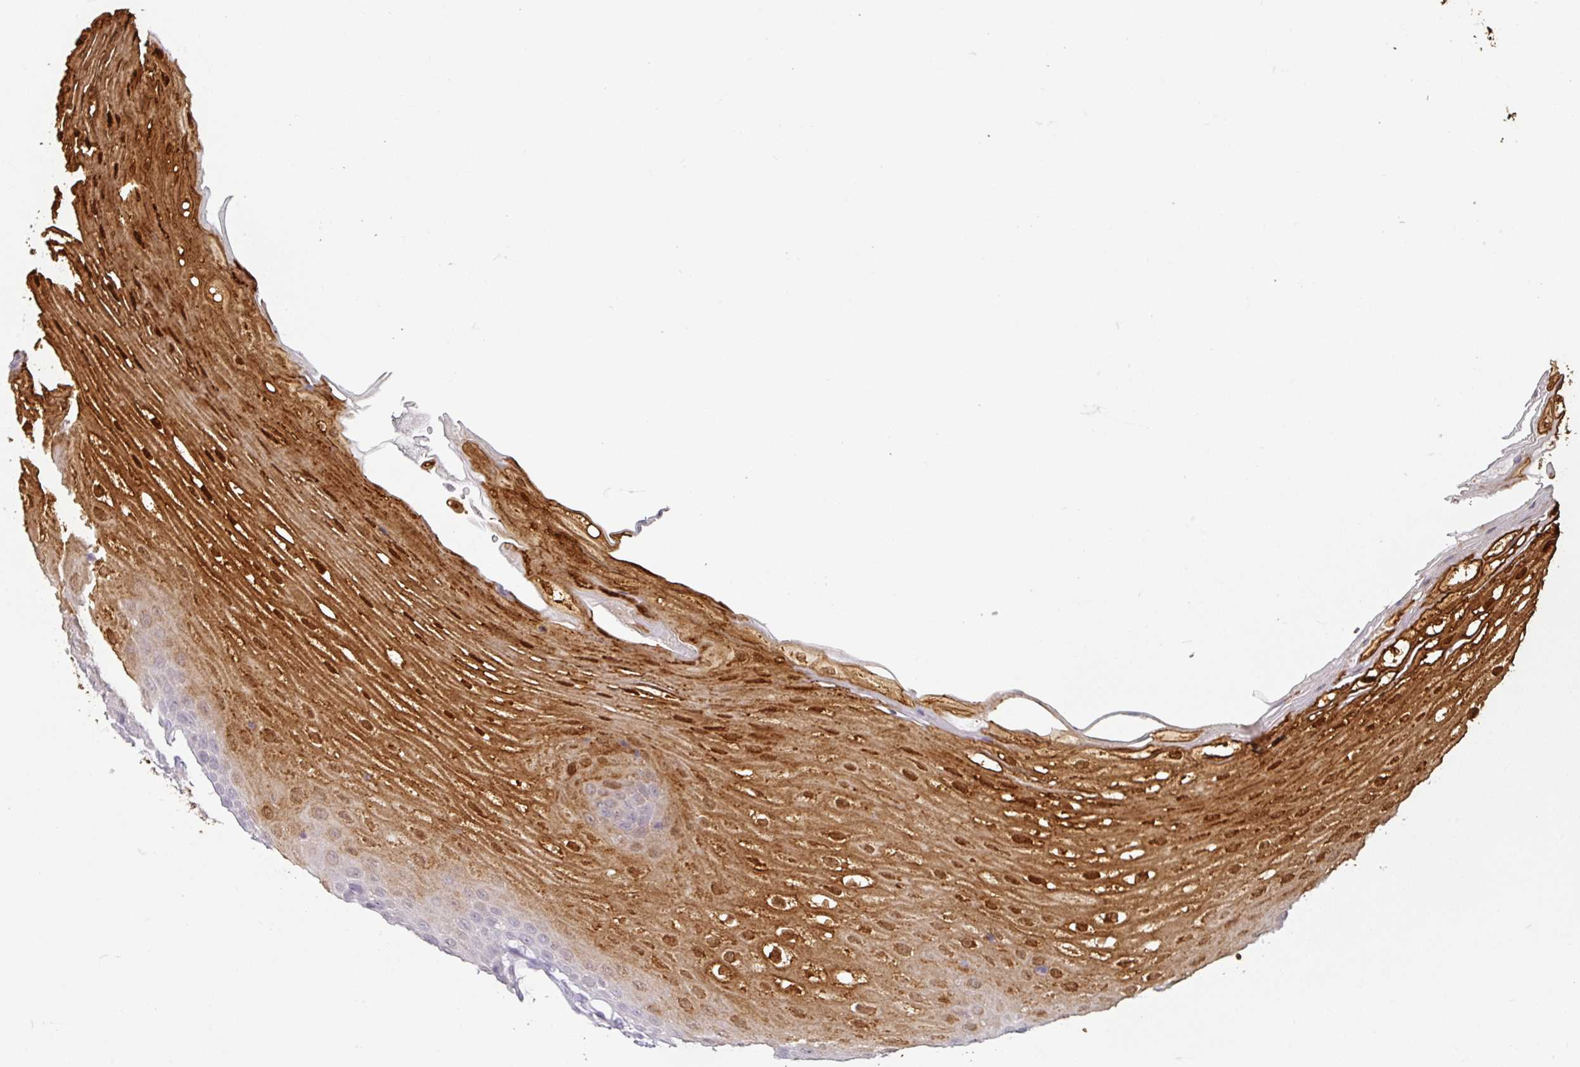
{"staining": {"intensity": "strong", "quantity": "<25%", "location": "cytoplasmic/membranous,nuclear"}, "tissue": "oral mucosa", "cell_type": "Squamous epithelial cells", "image_type": "normal", "snomed": [{"axis": "morphology", "description": "Normal tissue, NOS"}, {"axis": "topography", "description": "Oral tissue"}], "caption": "Strong cytoplasmic/membranous,nuclear protein positivity is appreciated in approximately <25% of squamous epithelial cells in oral mucosa. (DAB (3,3'-diaminobenzidine) = brown stain, brightfield microscopy at high magnification).", "gene": "SPRR1A", "patient": {"sex": "female", "age": 70}}